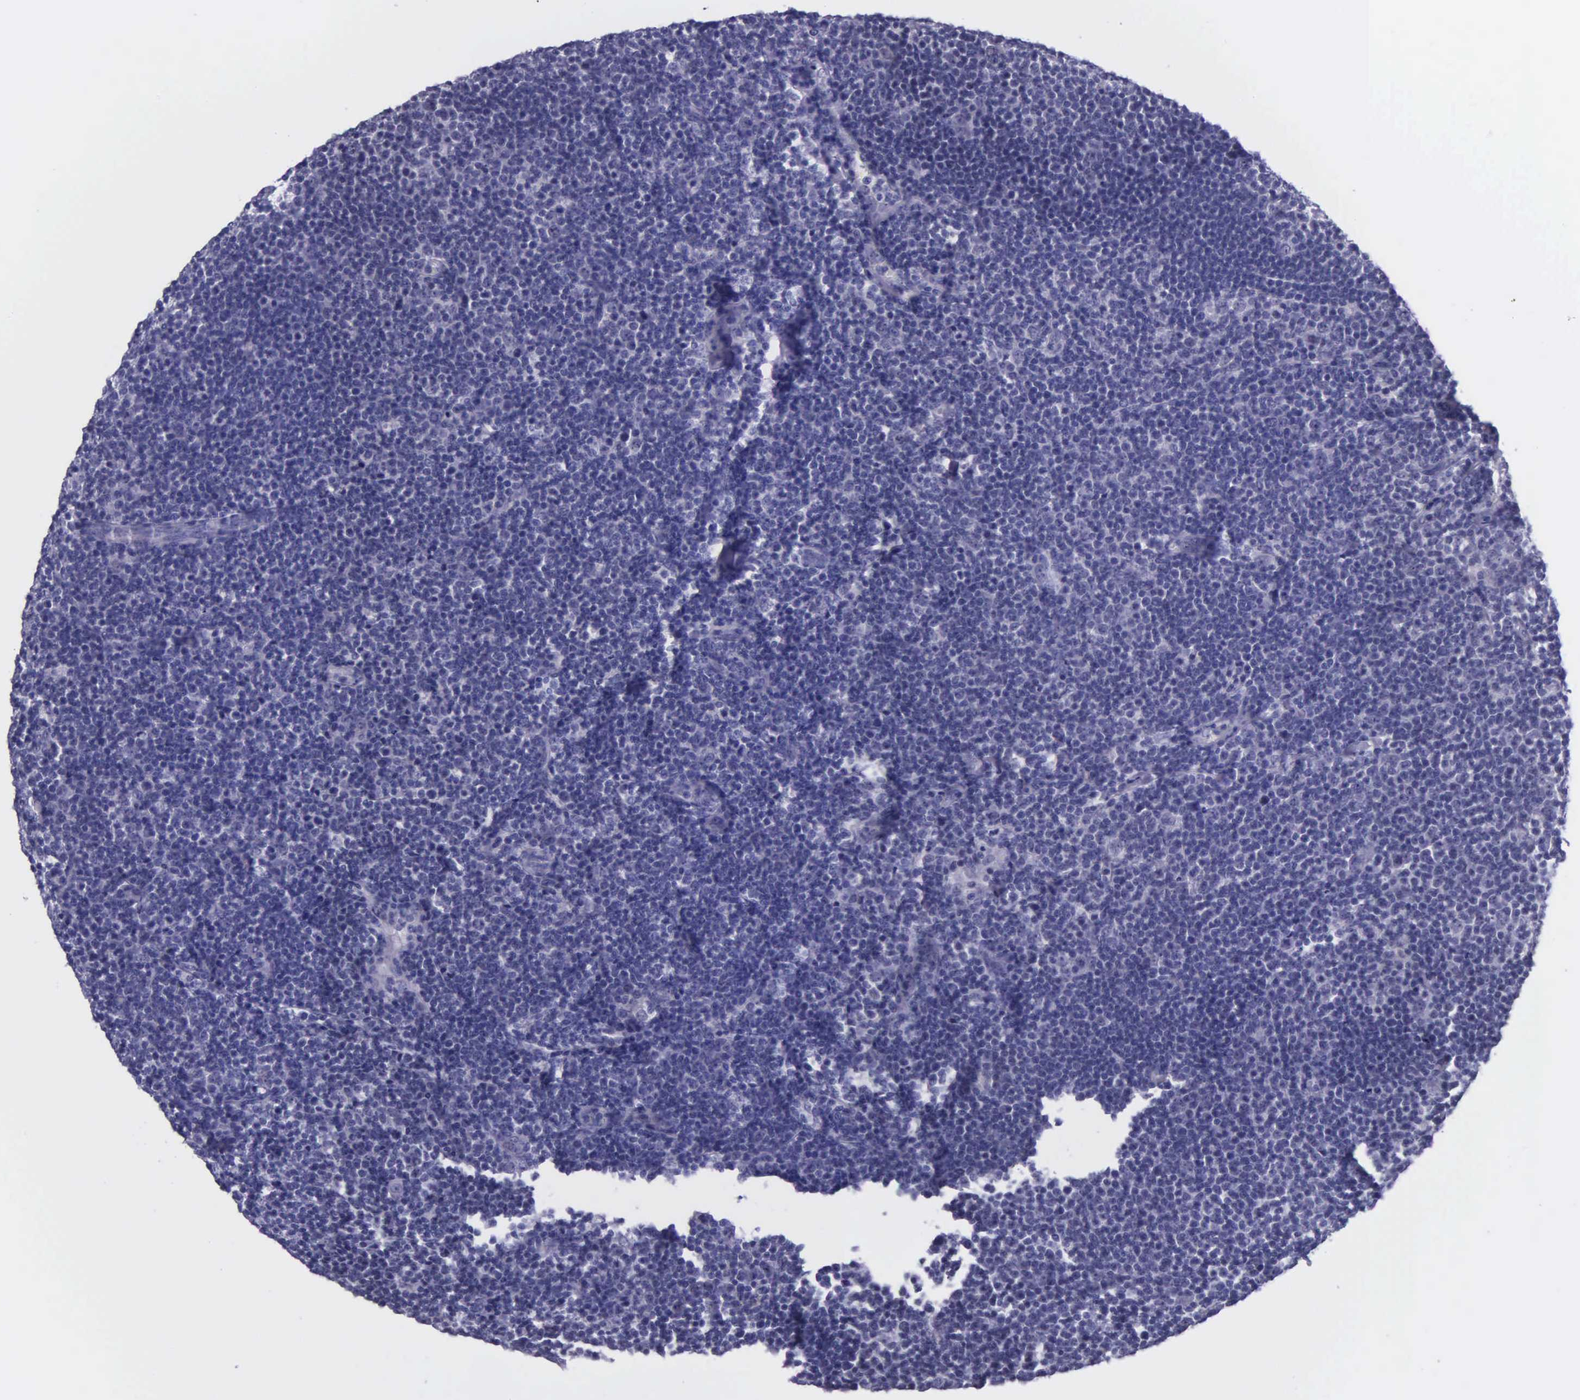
{"staining": {"intensity": "negative", "quantity": "none", "location": "none"}, "tissue": "lymphoma", "cell_type": "Tumor cells", "image_type": "cancer", "snomed": [{"axis": "morphology", "description": "Malignant lymphoma, non-Hodgkin's type, Low grade"}, {"axis": "topography", "description": "Lymph node"}], "caption": "The image displays no significant staining in tumor cells of malignant lymphoma, non-Hodgkin's type (low-grade). (IHC, brightfield microscopy, high magnification).", "gene": "AHNAK2", "patient": {"sex": "male", "age": 74}}